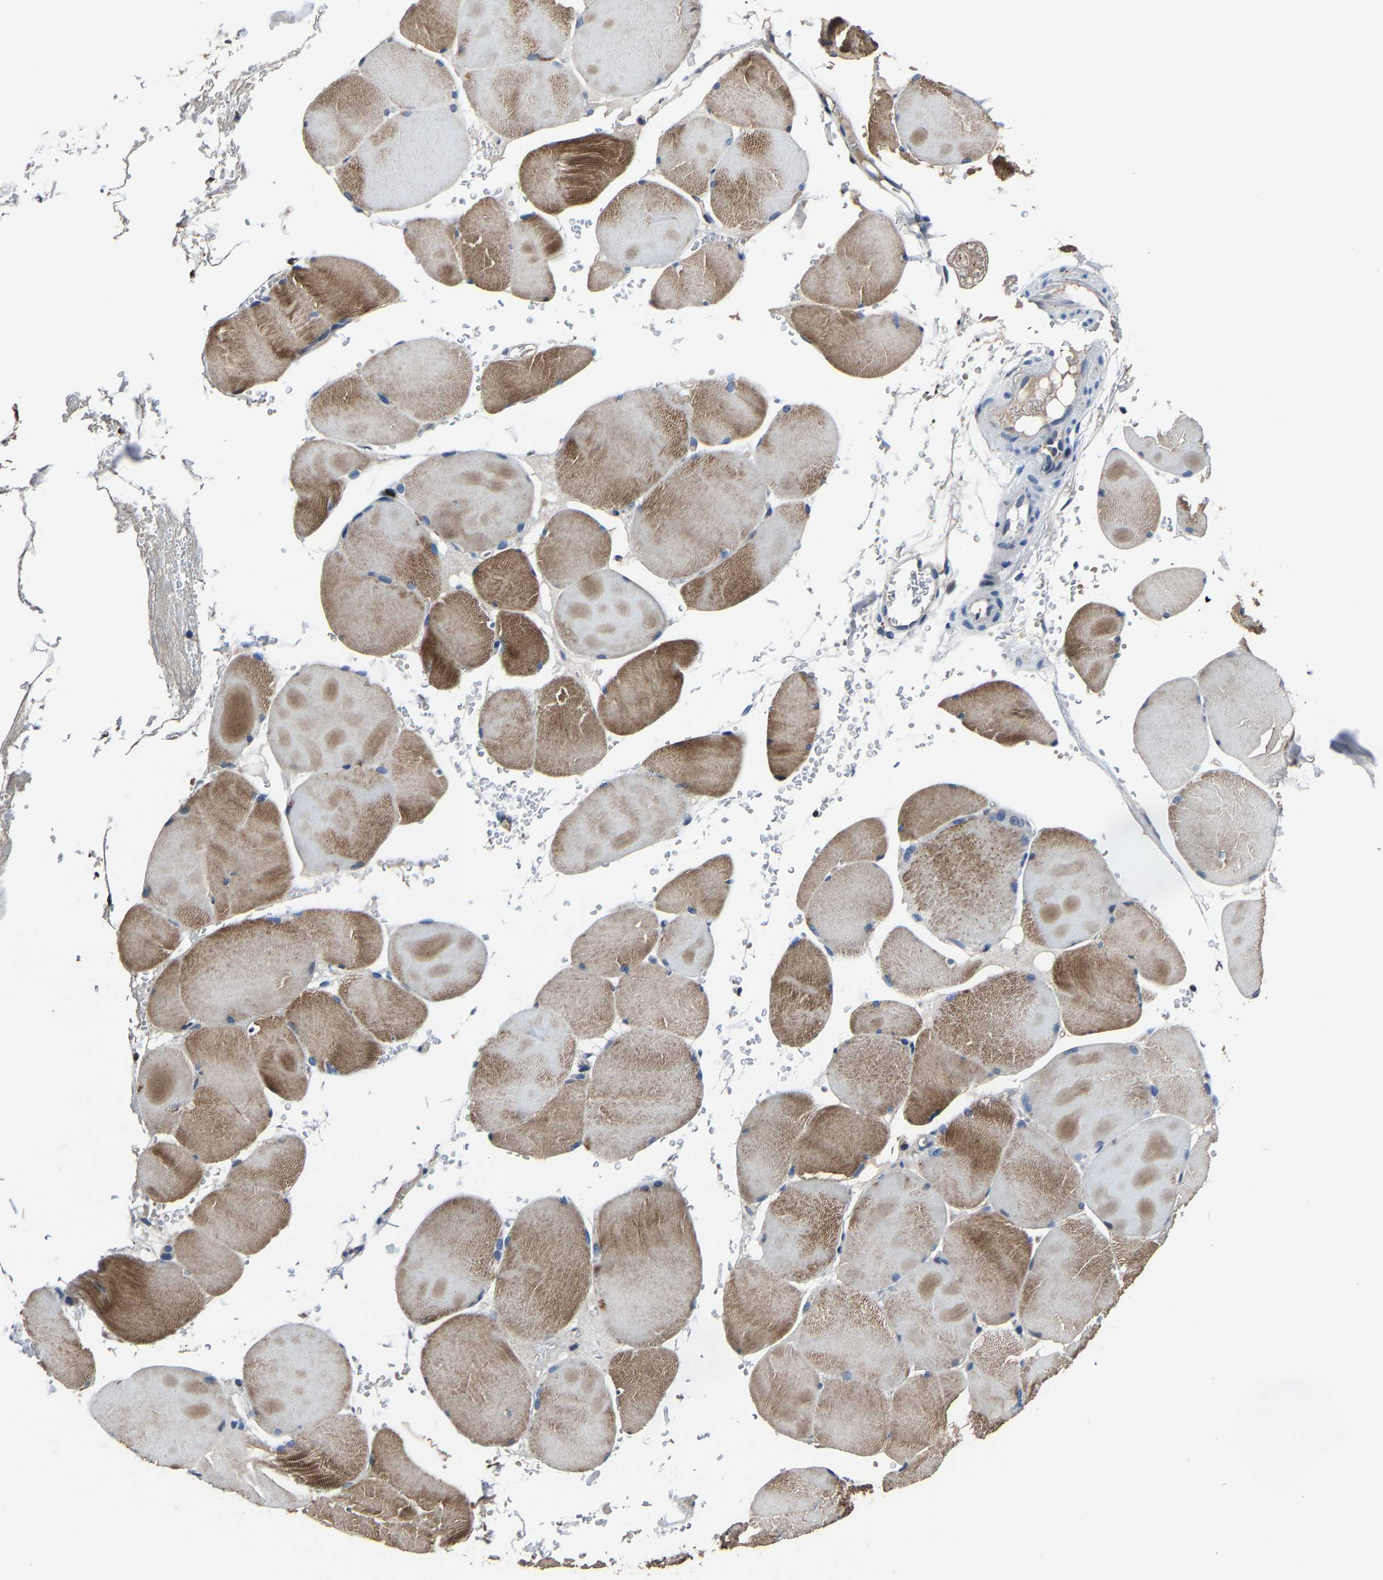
{"staining": {"intensity": "moderate", "quantity": "25%-75%", "location": "cytoplasmic/membranous"}, "tissue": "skeletal muscle", "cell_type": "Myocytes", "image_type": "normal", "snomed": [{"axis": "morphology", "description": "Normal tissue, NOS"}, {"axis": "topography", "description": "Skin"}, {"axis": "topography", "description": "Skeletal muscle"}], "caption": "Myocytes reveal medium levels of moderate cytoplasmic/membranous staining in approximately 25%-75% of cells in benign human skeletal muscle. (Stains: DAB in brown, nuclei in blue, Microscopy: brightfield microscopy at high magnification).", "gene": "PCNX2", "patient": {"sex": "male", "age": 83}}